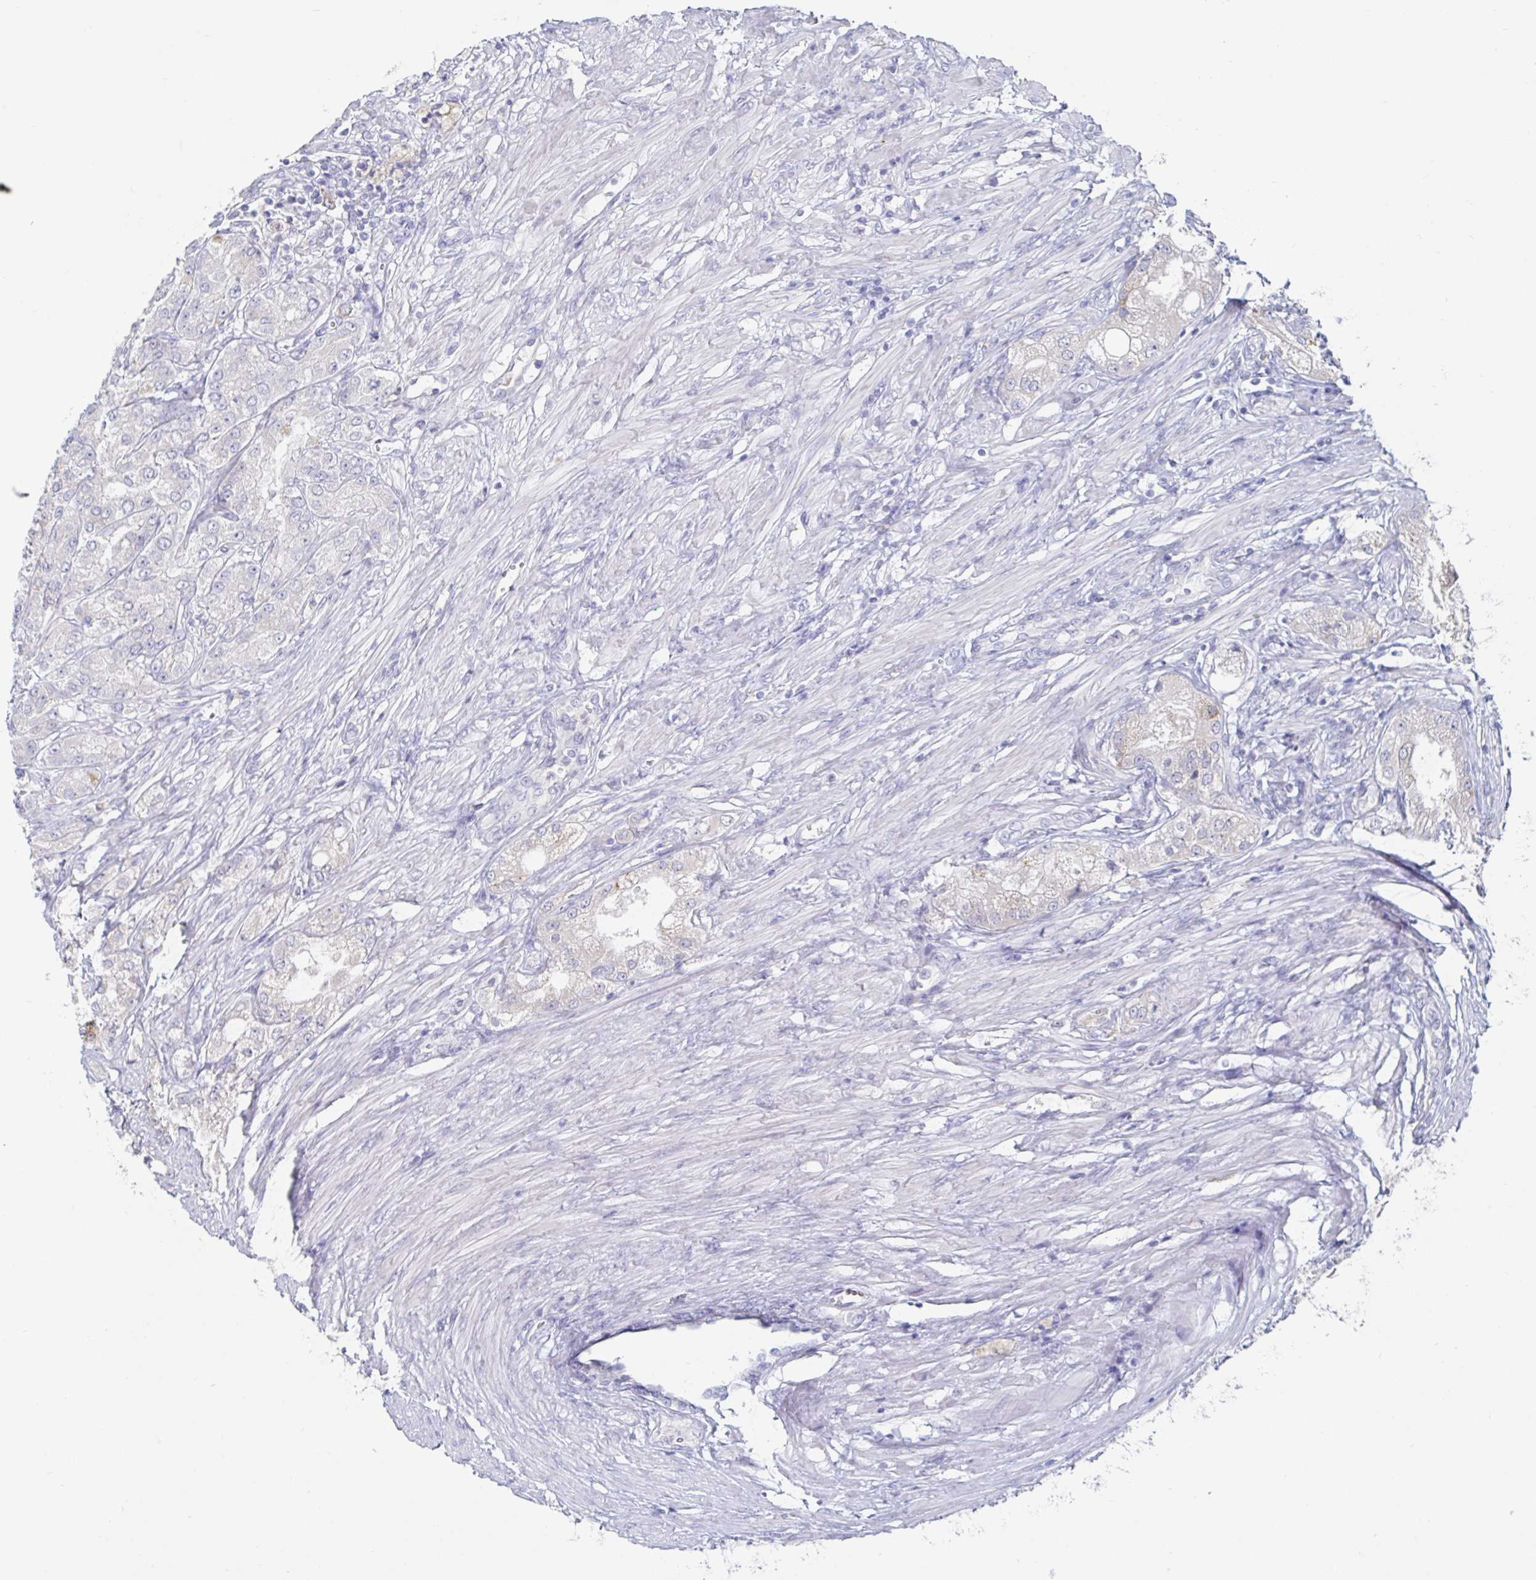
{"staining": {"intensity": "negative", "quantity": "none", "location": "none"}, "tissue": "prostate cancer", "cell_type": "Tumor cells", "image_type": "cancer", "snomed": [{"axis": "morphology", "description": "Adenocarcinoma, High grade"}, {"axis": "topography", "description": "Prostate"}], "caption": "The histopathology image demonstrates no staining of tumor cells in prostate cancer (adenocarcinoma (high-grade)). (DAB IHC visualized using brightfield microscopy, high magnification).", "gene": "SPPL3", "patient": {"sex": "male", "age": 61}}